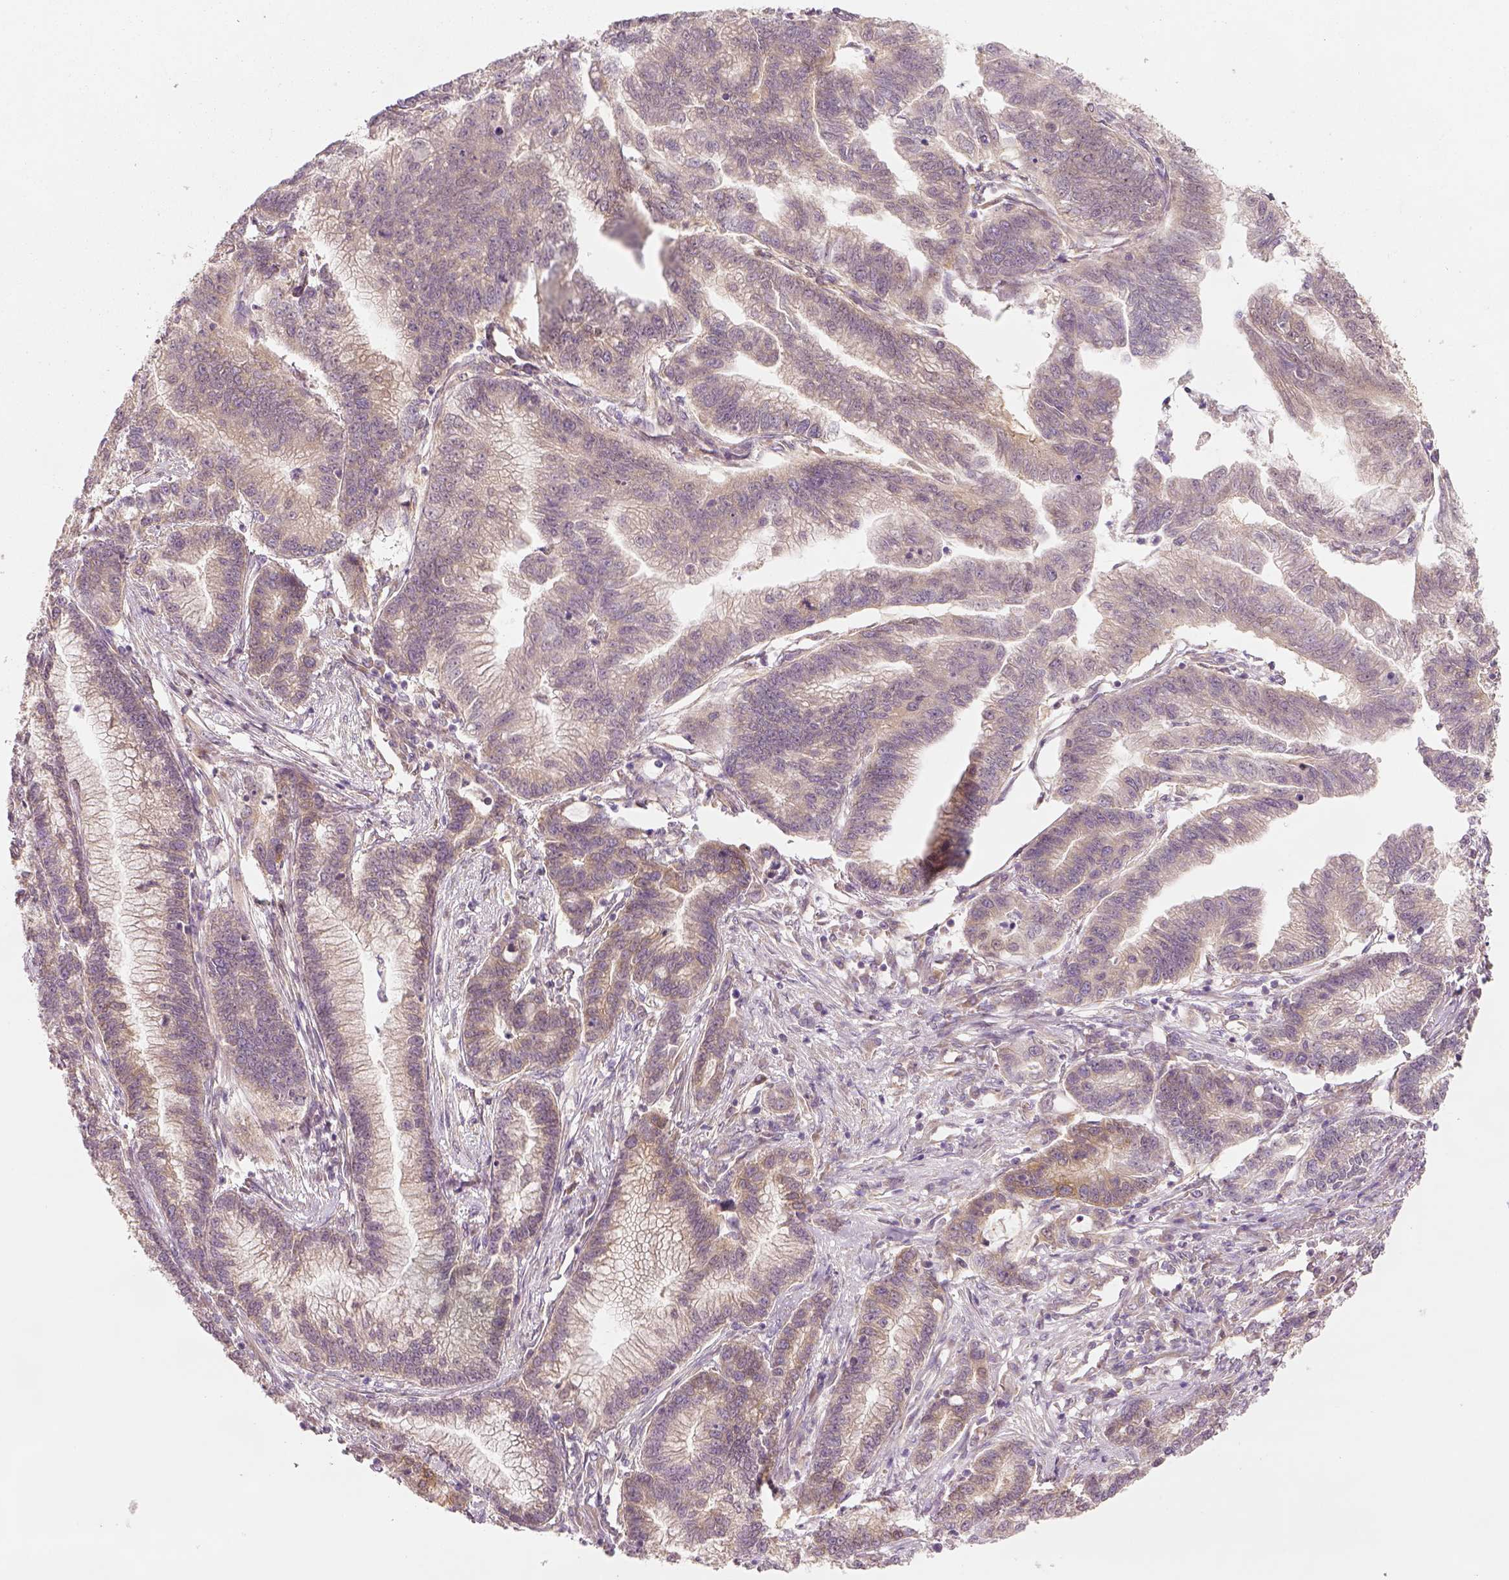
{"staining": {"intensity": "negative", "quantity": "none", "location": "none"}, "tissue": "stomach cancer", "cell_type": "Tumor cells", "image_type": "cancer", "snomed": [{"axis": "morphology", "description": "Adenocarcinoma, NOS"}, {"axis": "topography", "description": "Stomach"}], "caption": "Tumor cells show no significant expression in stomach cancer (adenocarcinoma).", "gene": "PAIP1", "patient": {"sex": "male", "age": 83}}